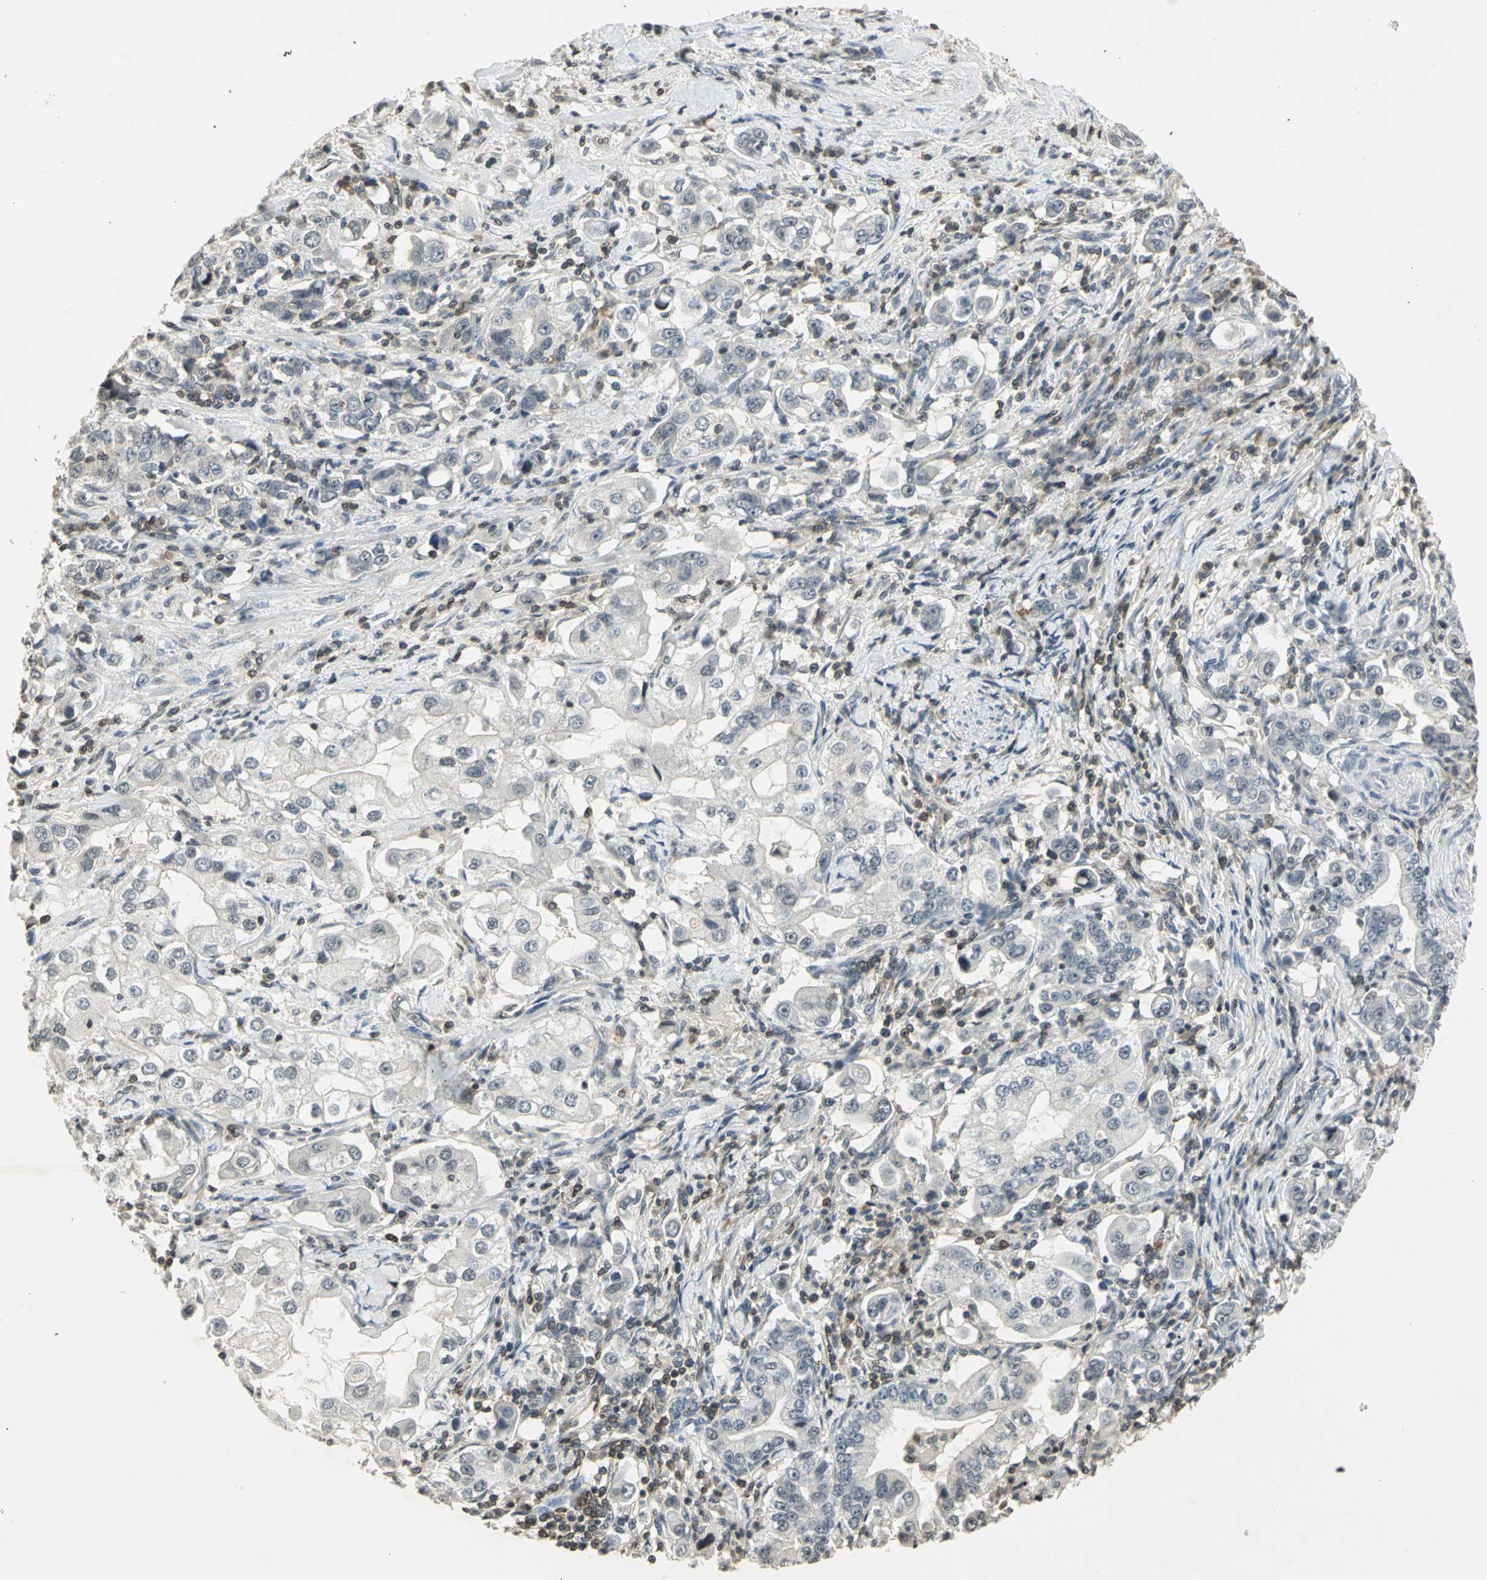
{"staining": {"intensity": "negative", "quantity": "none", "location": "none"}, "tissue": "stomach cancer", "cell_type": "Tumor cells", "image_type": "cancer", "snomed": [{"axis": "morphology", "description": "Adenocarcinoma, NOS"}, {"axis": "topography", "description": "Stomach, lower"}], "caption": "A high-resolution image shows immunohistochemistry (IHC) staining of adenocarcinoma (stomach), which shows no significant positivity in tumor cells.", "gene": "IL16", "patient": {"sex": "female", "age": 72}}